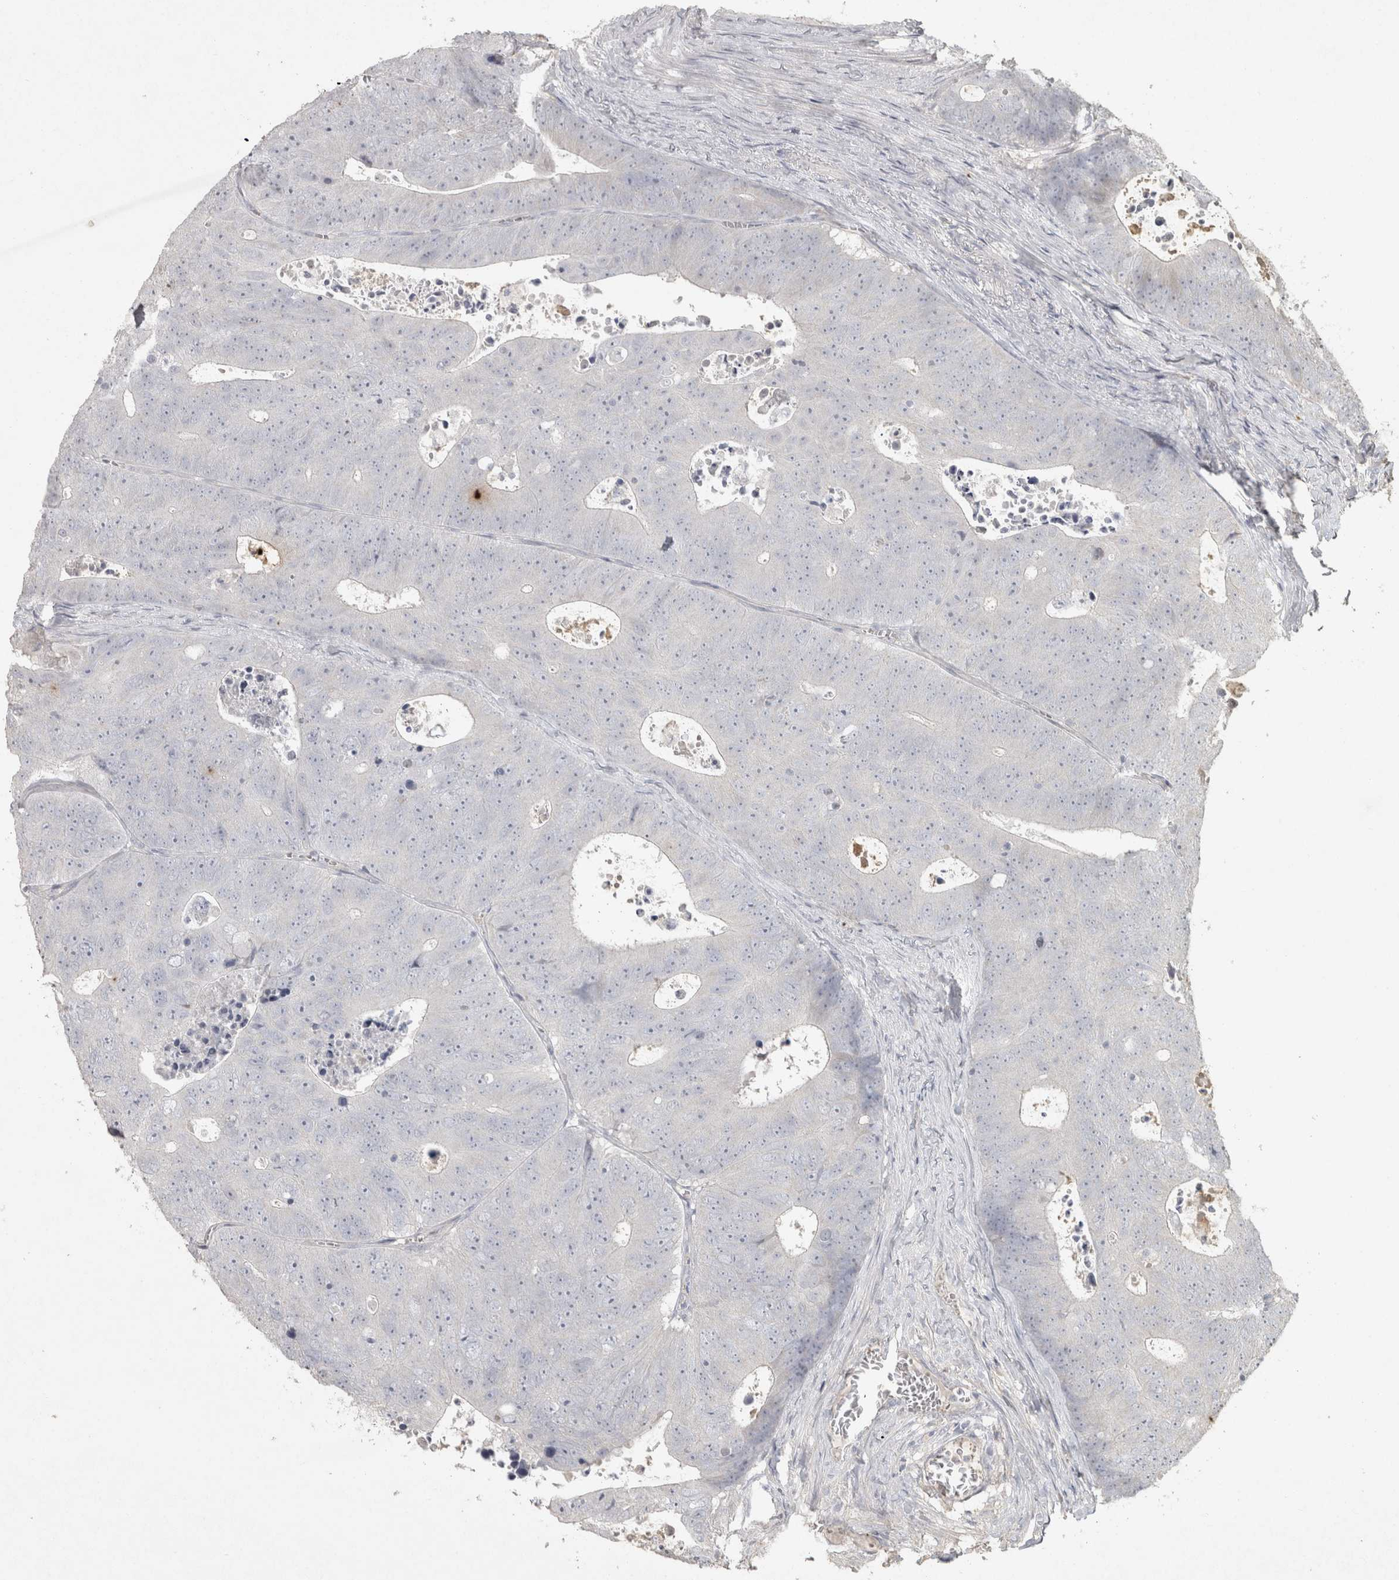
{"staining": {"intensity": "negative", "quantity": "none", "location": "none"}, "tissue": "colorectal cancer", "cell_type": "Tumor cells", "image_type": "cancer", "snomed": [{"axis": "morphology", "description": "Adenocarcinoma, NOS"}, {"axis": "topography", "description": "Colon"}], "caption": "A histopathology image of human colorectal cancer is negative for staining in tumor cells.", "gene": "OSTN", "patient": {"sex": "male", "age": 87}}